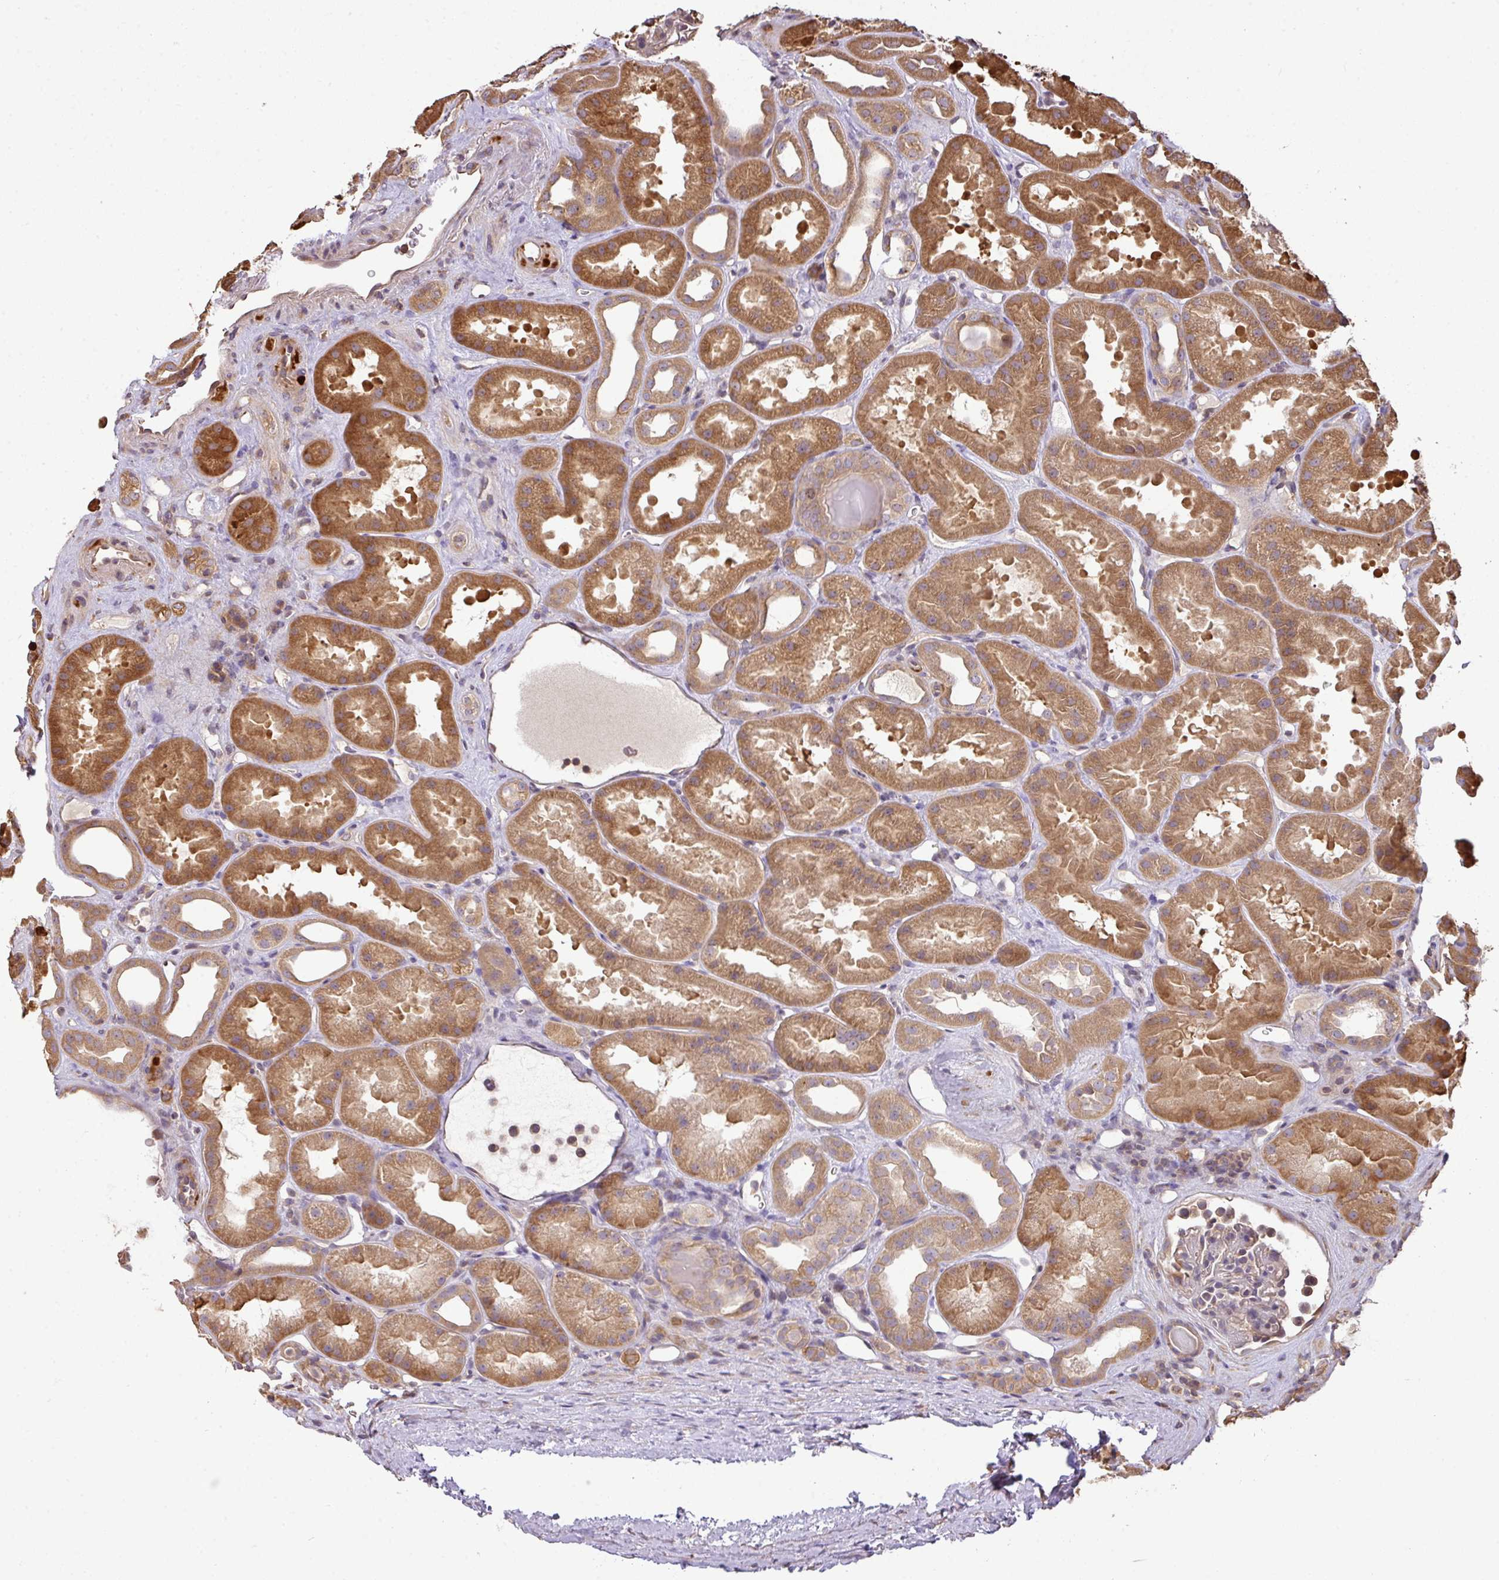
{"staining": {"intensity": "negative", "quantity": "none", "location": "none"}, "tissue": "kidney", "cell_type": "Cells in glomeruli", "image_type": "normal", "snomed": [{"axis": "morphology", "description": "Normal tissue, NOS"}, {"axis": "topography", "description": "Kidney"}], "caption": "The photomicrograph demonstrates no significant positivity in cells in glomeruli of kidney.", "gene": "VENTX", "patient": {"sex": "male", "age": 61}}